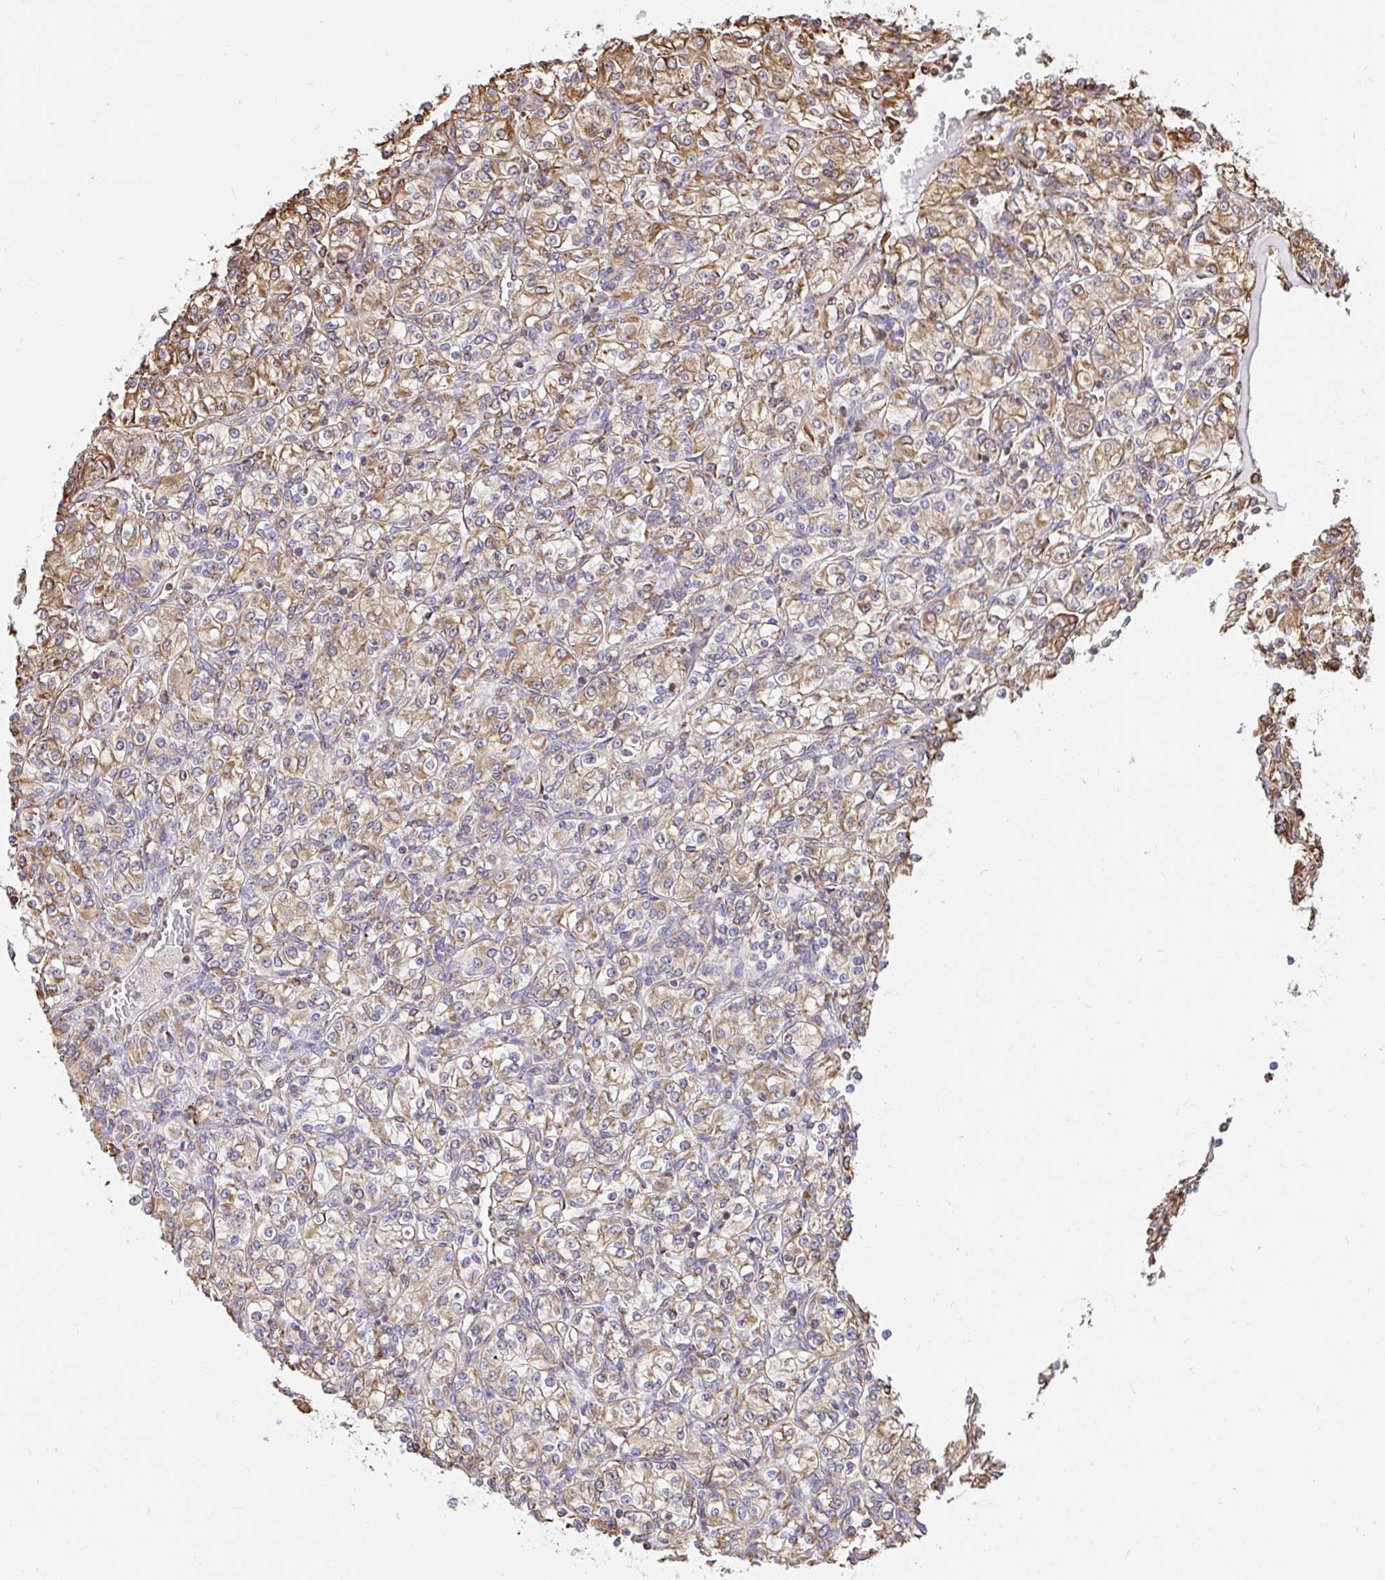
{"staining": {"intensity": "weak", "quantity": ">75%", "location": "cytoplasmic/membranous"}, "tissue": "renal cancer", "cell_type": "Tumor cells", "image_type": "cancer", "snomed": [{"axis": "morphology", "description": "Adenocarcinoma, NOS"}, {"axis": "topography", "description": "Kidney"}], "caption": "The image exhibits staining of adenocarcinoma (renal), revealing weak cytoplasmic/membranous protein staining (brown color) within tumor cells.", "gene": "CLGN", "patient": {"sex": "male", "age": 77}}